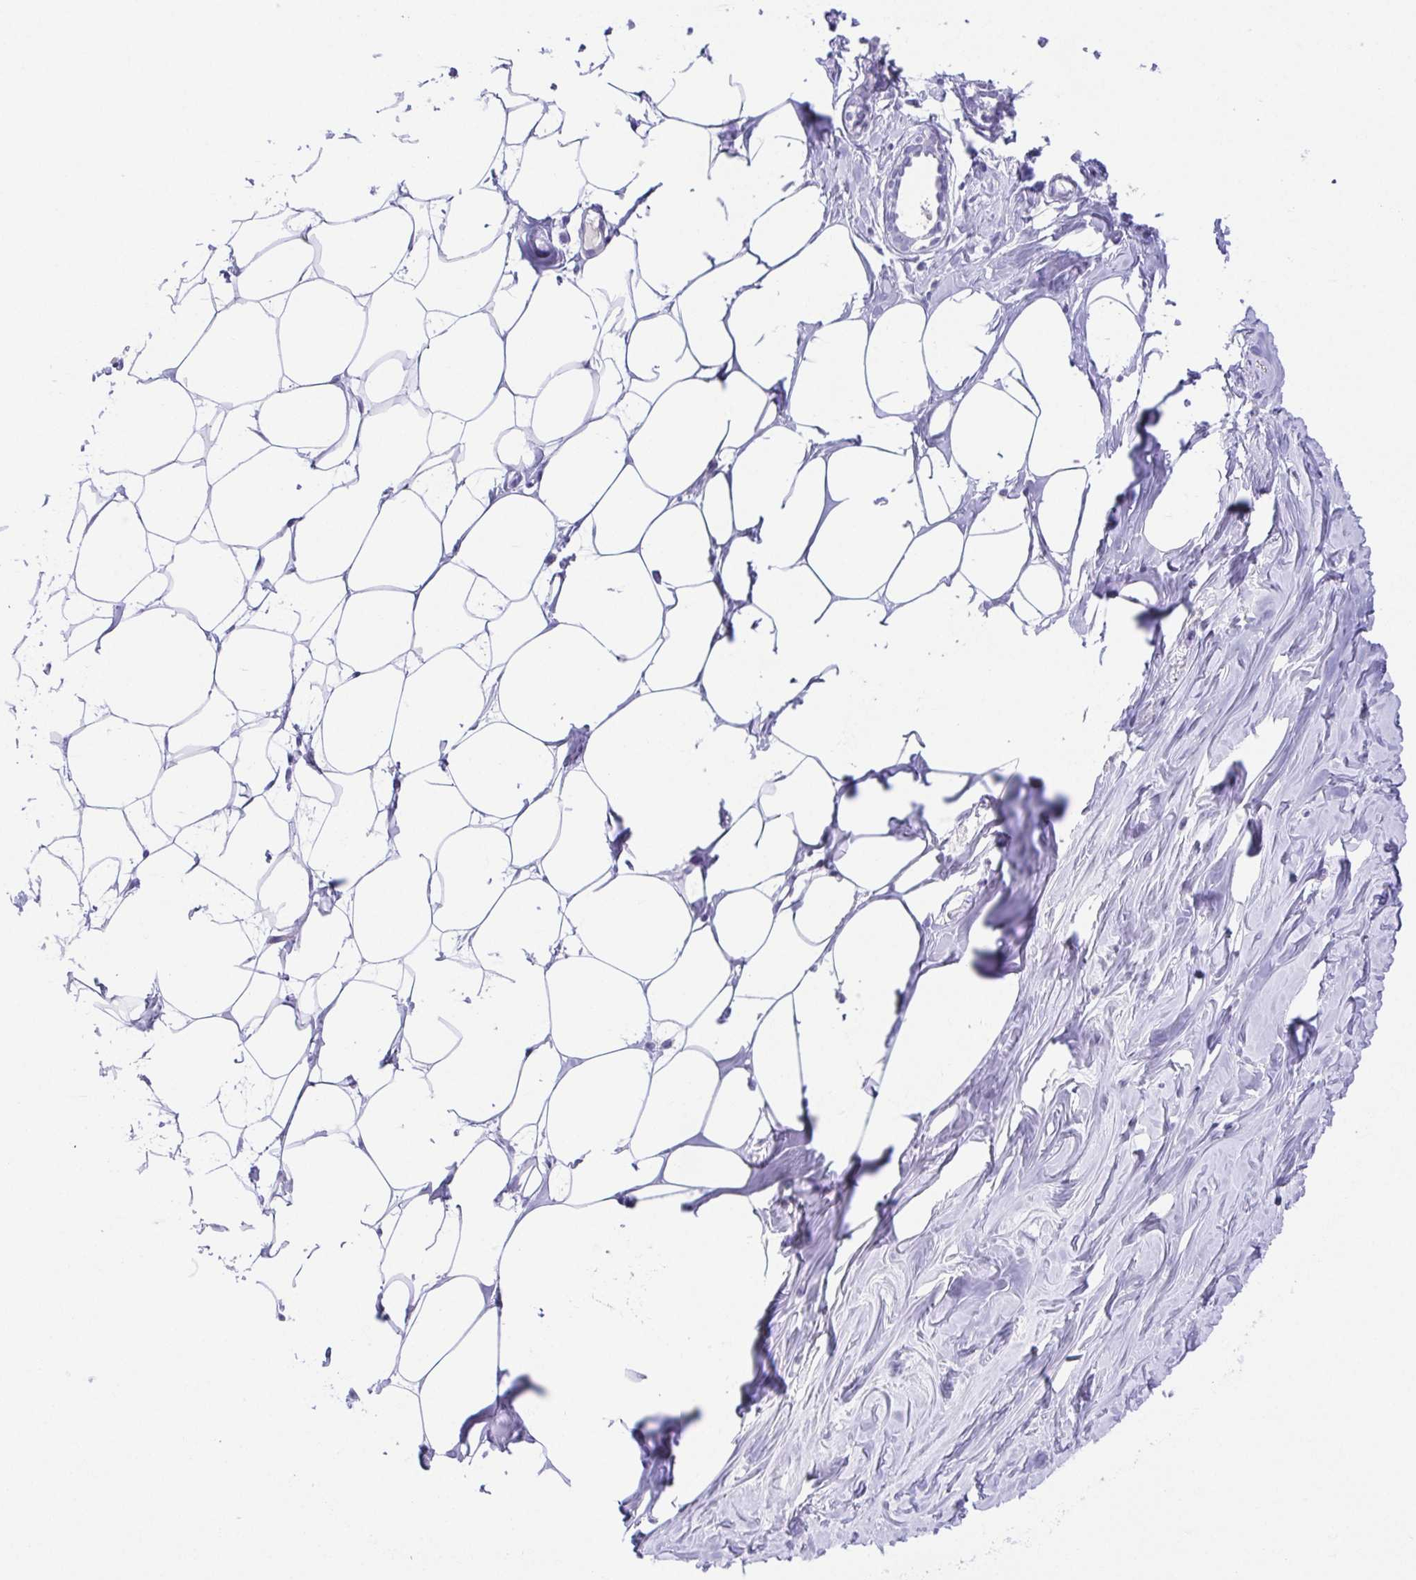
{"staining": {"intensity": "negative", "quantity": "none", "location": "none"}, "tissue": "breast", "cell_type": "Adipocytes", "image_type": "normal", "snomed": [{"axis": "morphology", "description": "Normal tissue, NOS"}, {"axis": "topography", "description": "Breast"}], "caption": "High magnification brightfield microscopy of unremarkable breast stained with DAB (3,3'-diaminobenzidine) (brown) and counterstained with hematoxylin (blue): adipocytes show no significant positivity.", "gene": "SPATA4", "patient": {"sex": "female", "age": 27}}